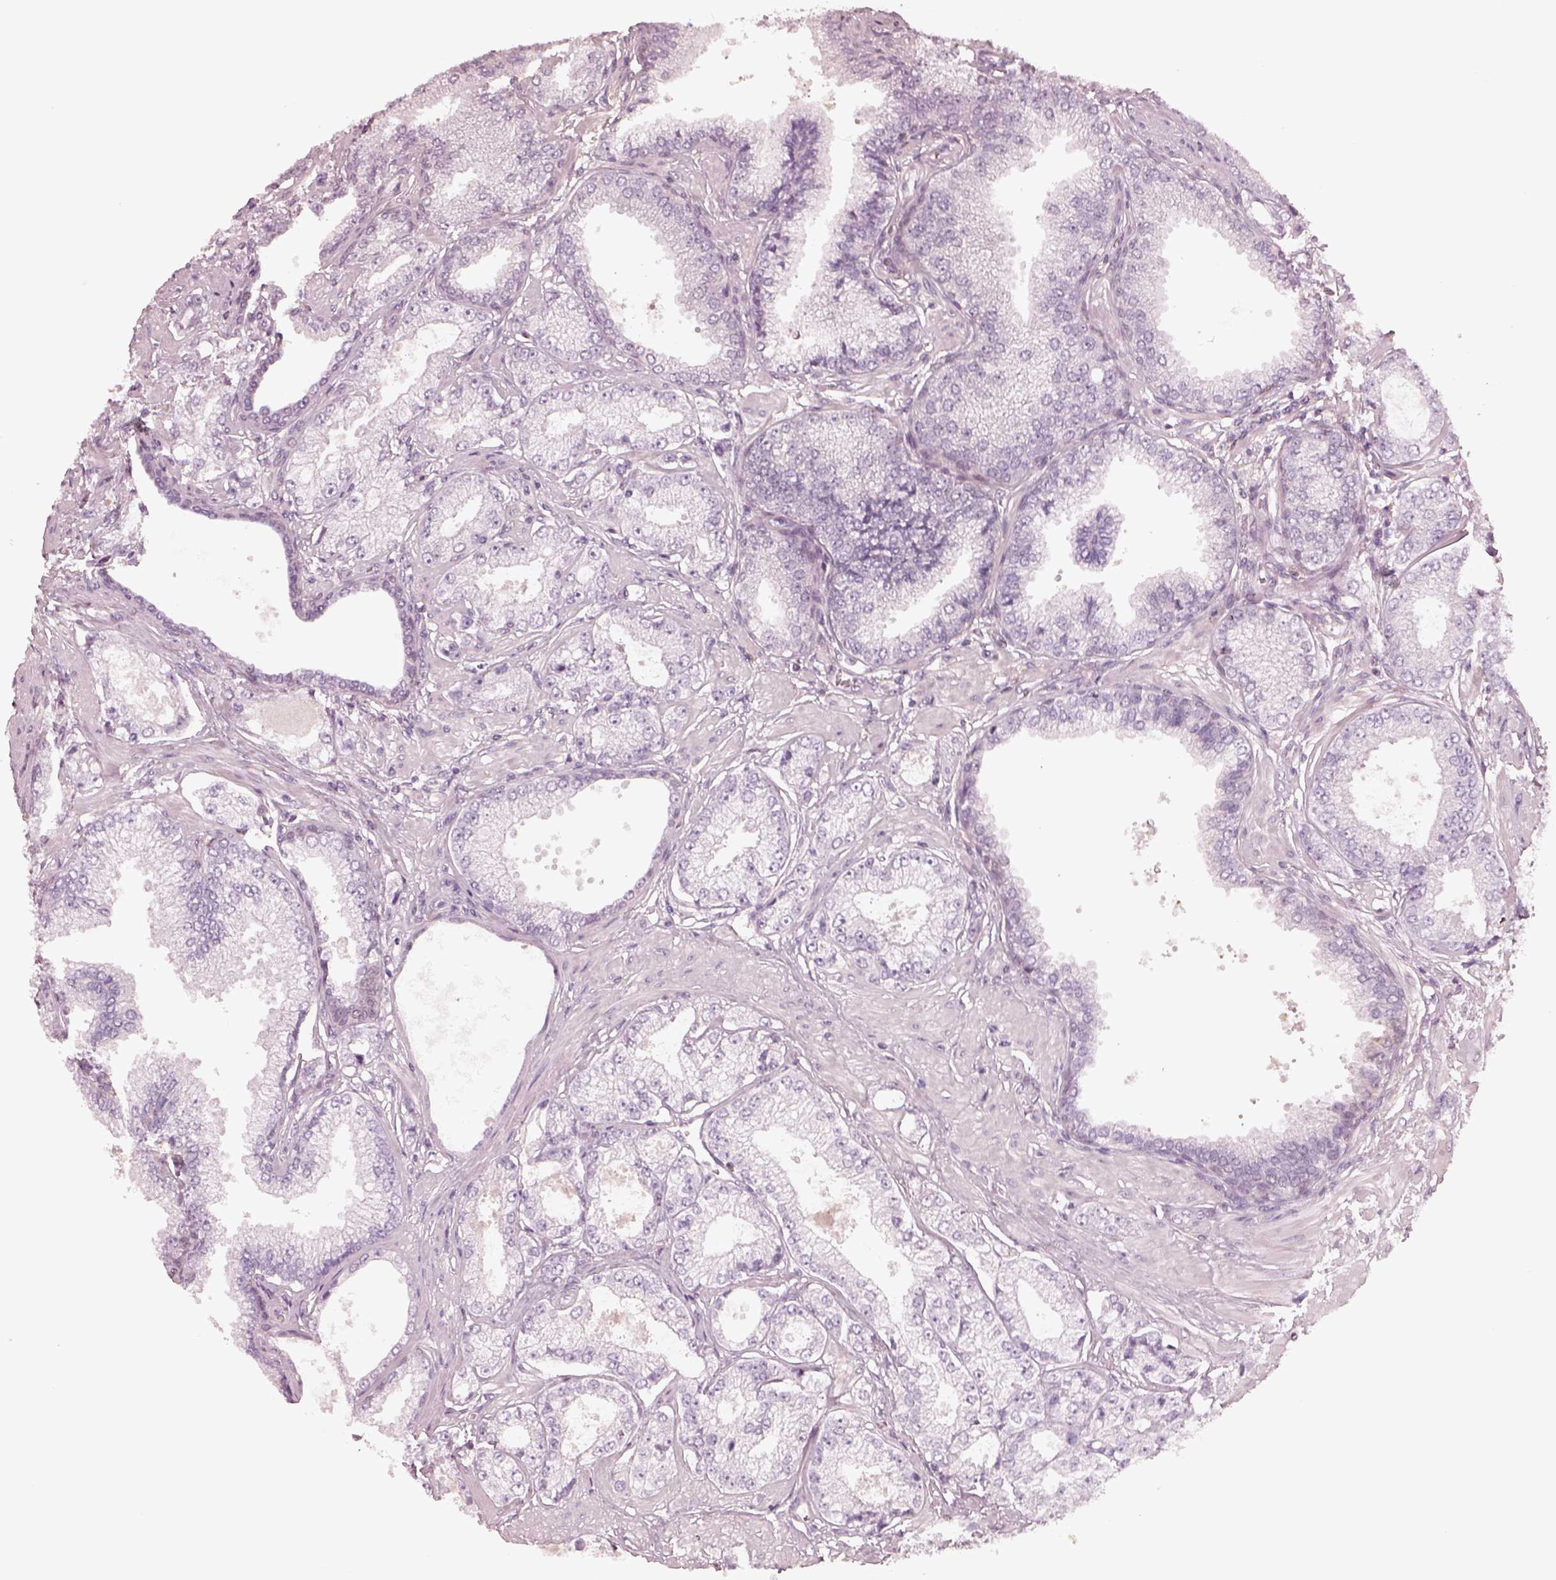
{"staining": {"intensity": "negative", "quantity": "none", "location": "none"}, "tissue": "prostate cancer", "cell_type": "Tumor cells", "image_type": "cancer", "snomed": [{"axis": "morphology", "description": "Adenocarcinoma, NOS"}, {"axis": "topography", "description": "Prostate"}], "caption": "Immunohistochemistry (IHC) of adenocarcinoma (prostate) exhibits no expression in tumor cells.", "gene": "EGR4", "patient": {"sex": "male", "age": 64}}